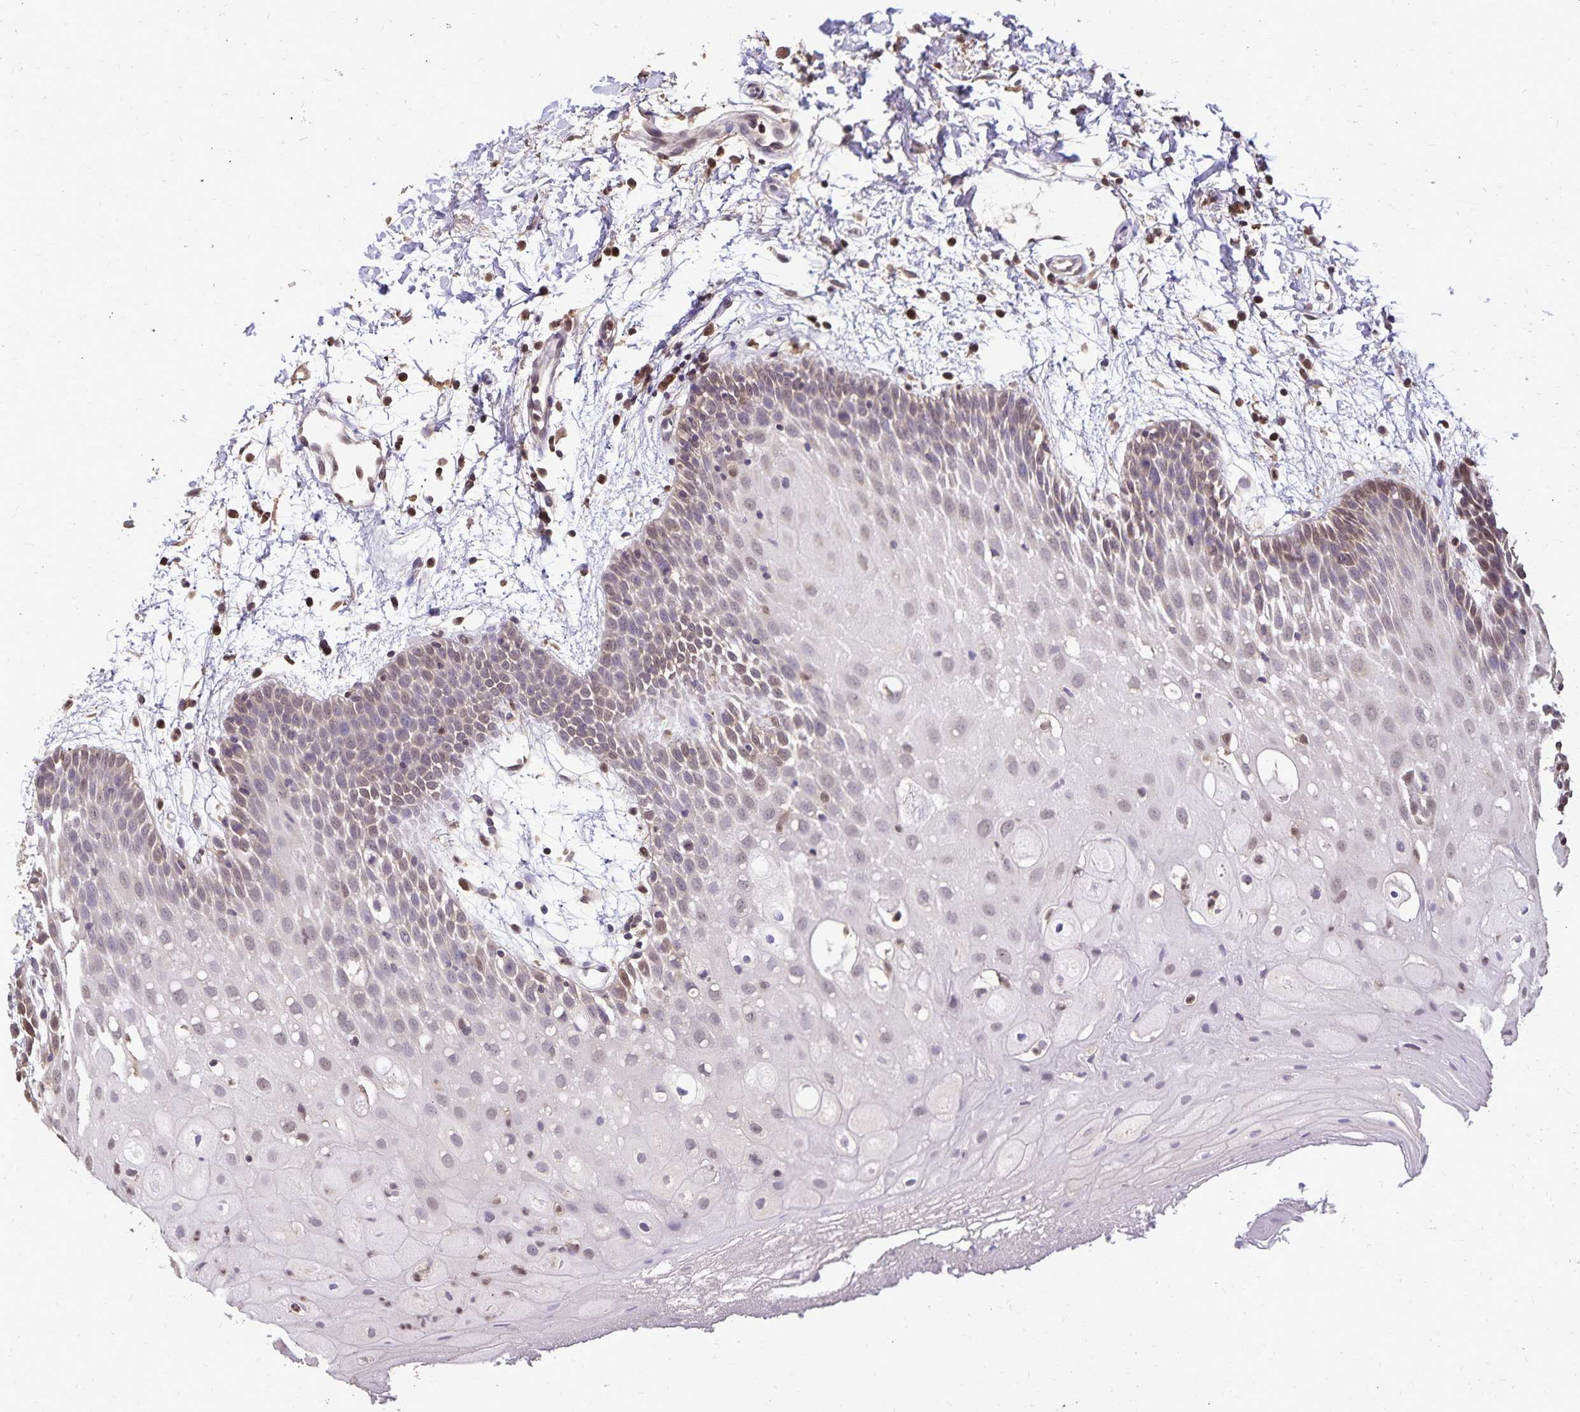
{"staining": {"intensity": "weak", "quantity": "<25%", "location": "cytoplasmic/membranous"}, "tissue": "oral mucosa", "cell_type": "Squamous epithelial cells", "image_type": "normal", "snomed": [{"axis": "morphology", "description": "Normal tissue, NOS"}, {"axis": "morphology", "description": "Squamous cell carcinoma, NOS"}, {"axis": "topography", "description": "Oral tissue"}, {"axis": "topography", "description": "Tounge, NOS"}, {"axis": "topography", "description": "Head-Neck"}], "caption": "Immunohistochemistry (IHC) photomicrograph of normal oral mucosa: human oral mucosa stained with DAB shows no significant protein staining in squamous epithelial cells.", "gene": "CHMP1B", "patient": {"sex": "male", "age": 62}}